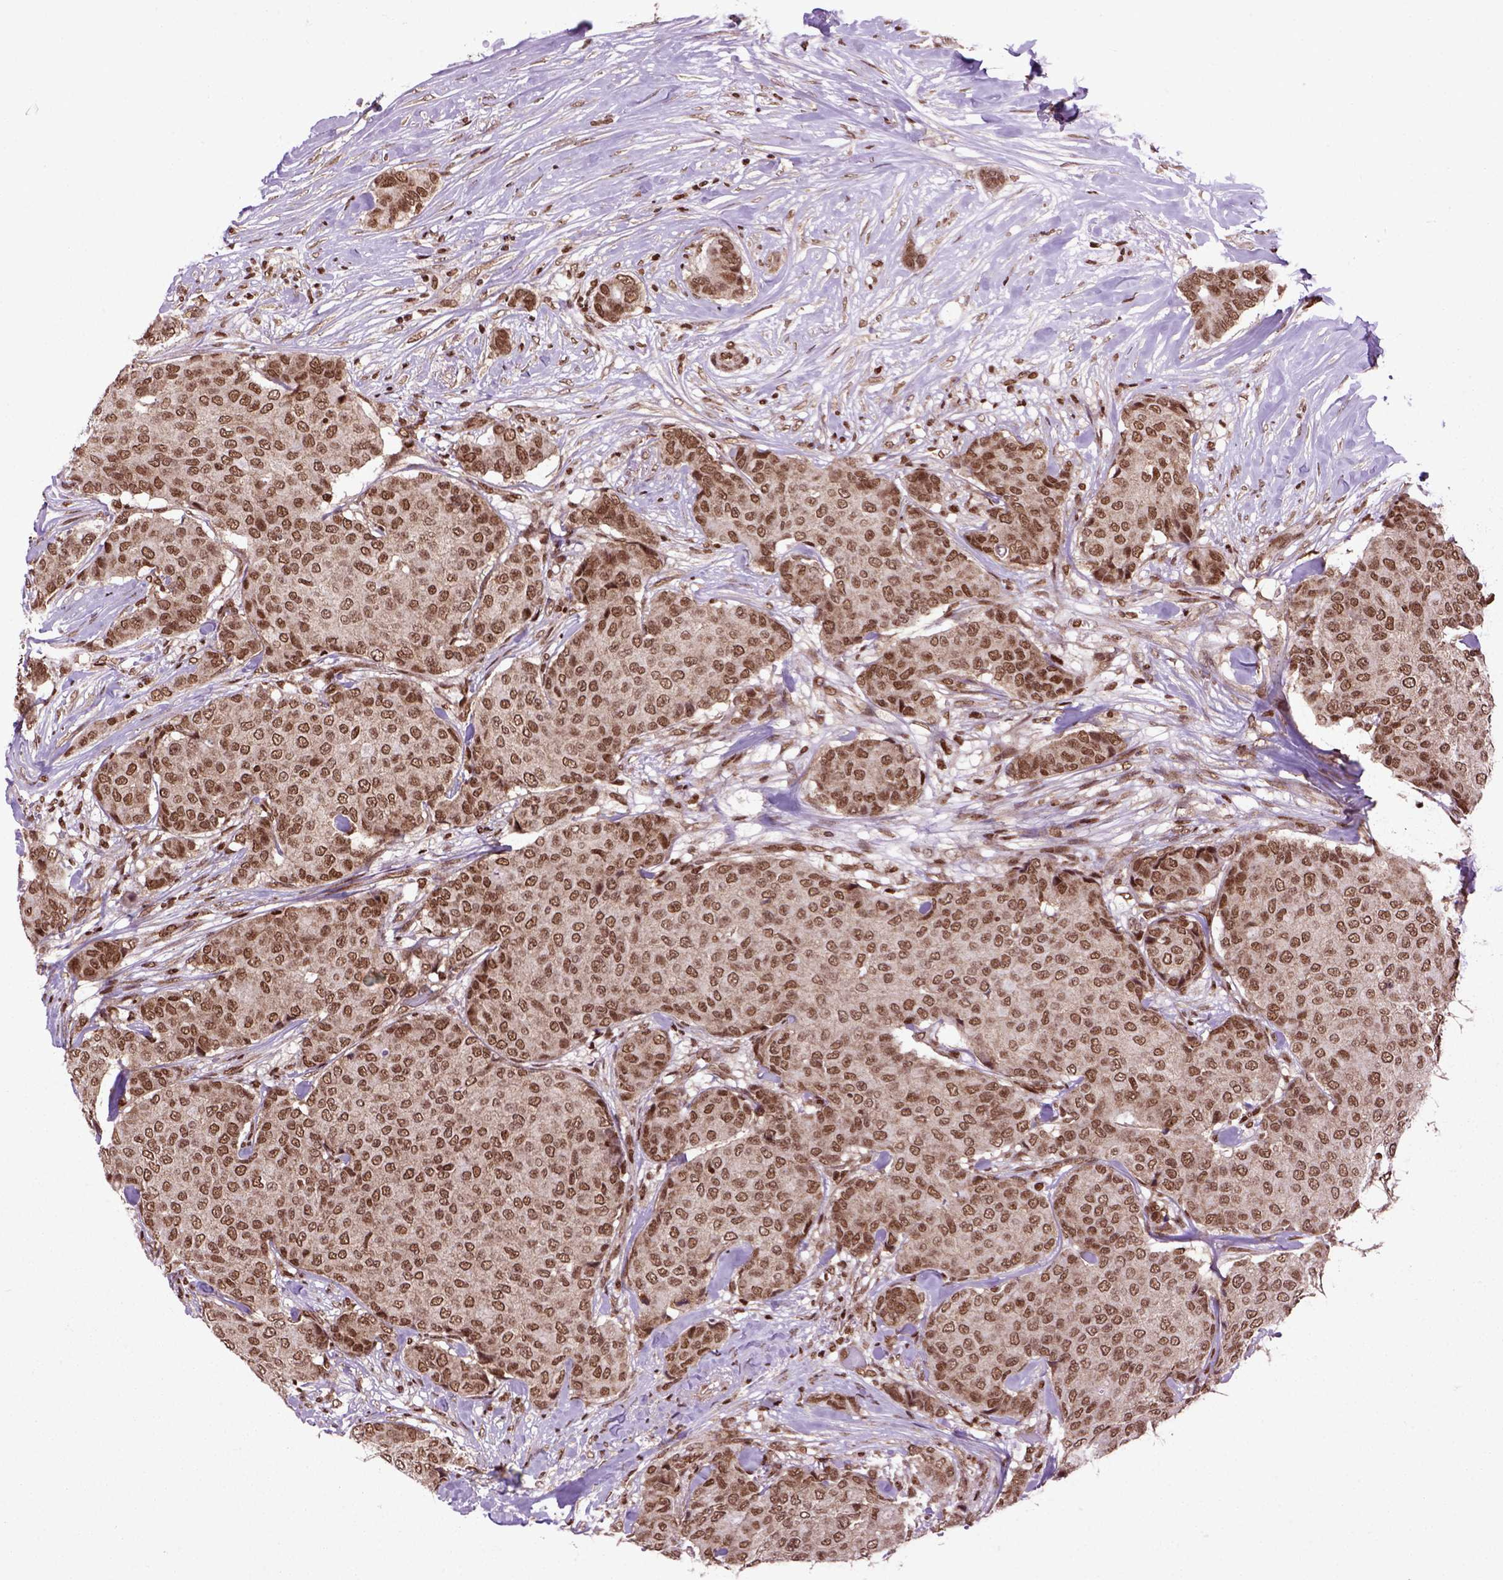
{"staining": {"intensity": "moderate", "quantity": ">75%", "location": "cytoplasmic/membranous,nuclear"}, "tissue": "breast cancer", "cell_type": "Tumor cells", "image_type": "cancer", "snomed": [{"axis": "morphology", "description": "Duct carcinoma"}, {"axis": "topography", "description": "Breast"}], "caption": "IHC of breast cancer (intraductal carcinoma) reveals medium levels of moderate cytoplasmic/membranous and nuclear staining in approximately >75% of tumor cells. (DAB IHC, brown staining for protein, blue staining for nuclei).", "gene": "CELF1", "patient": {"sex": "female", "age": 75}}